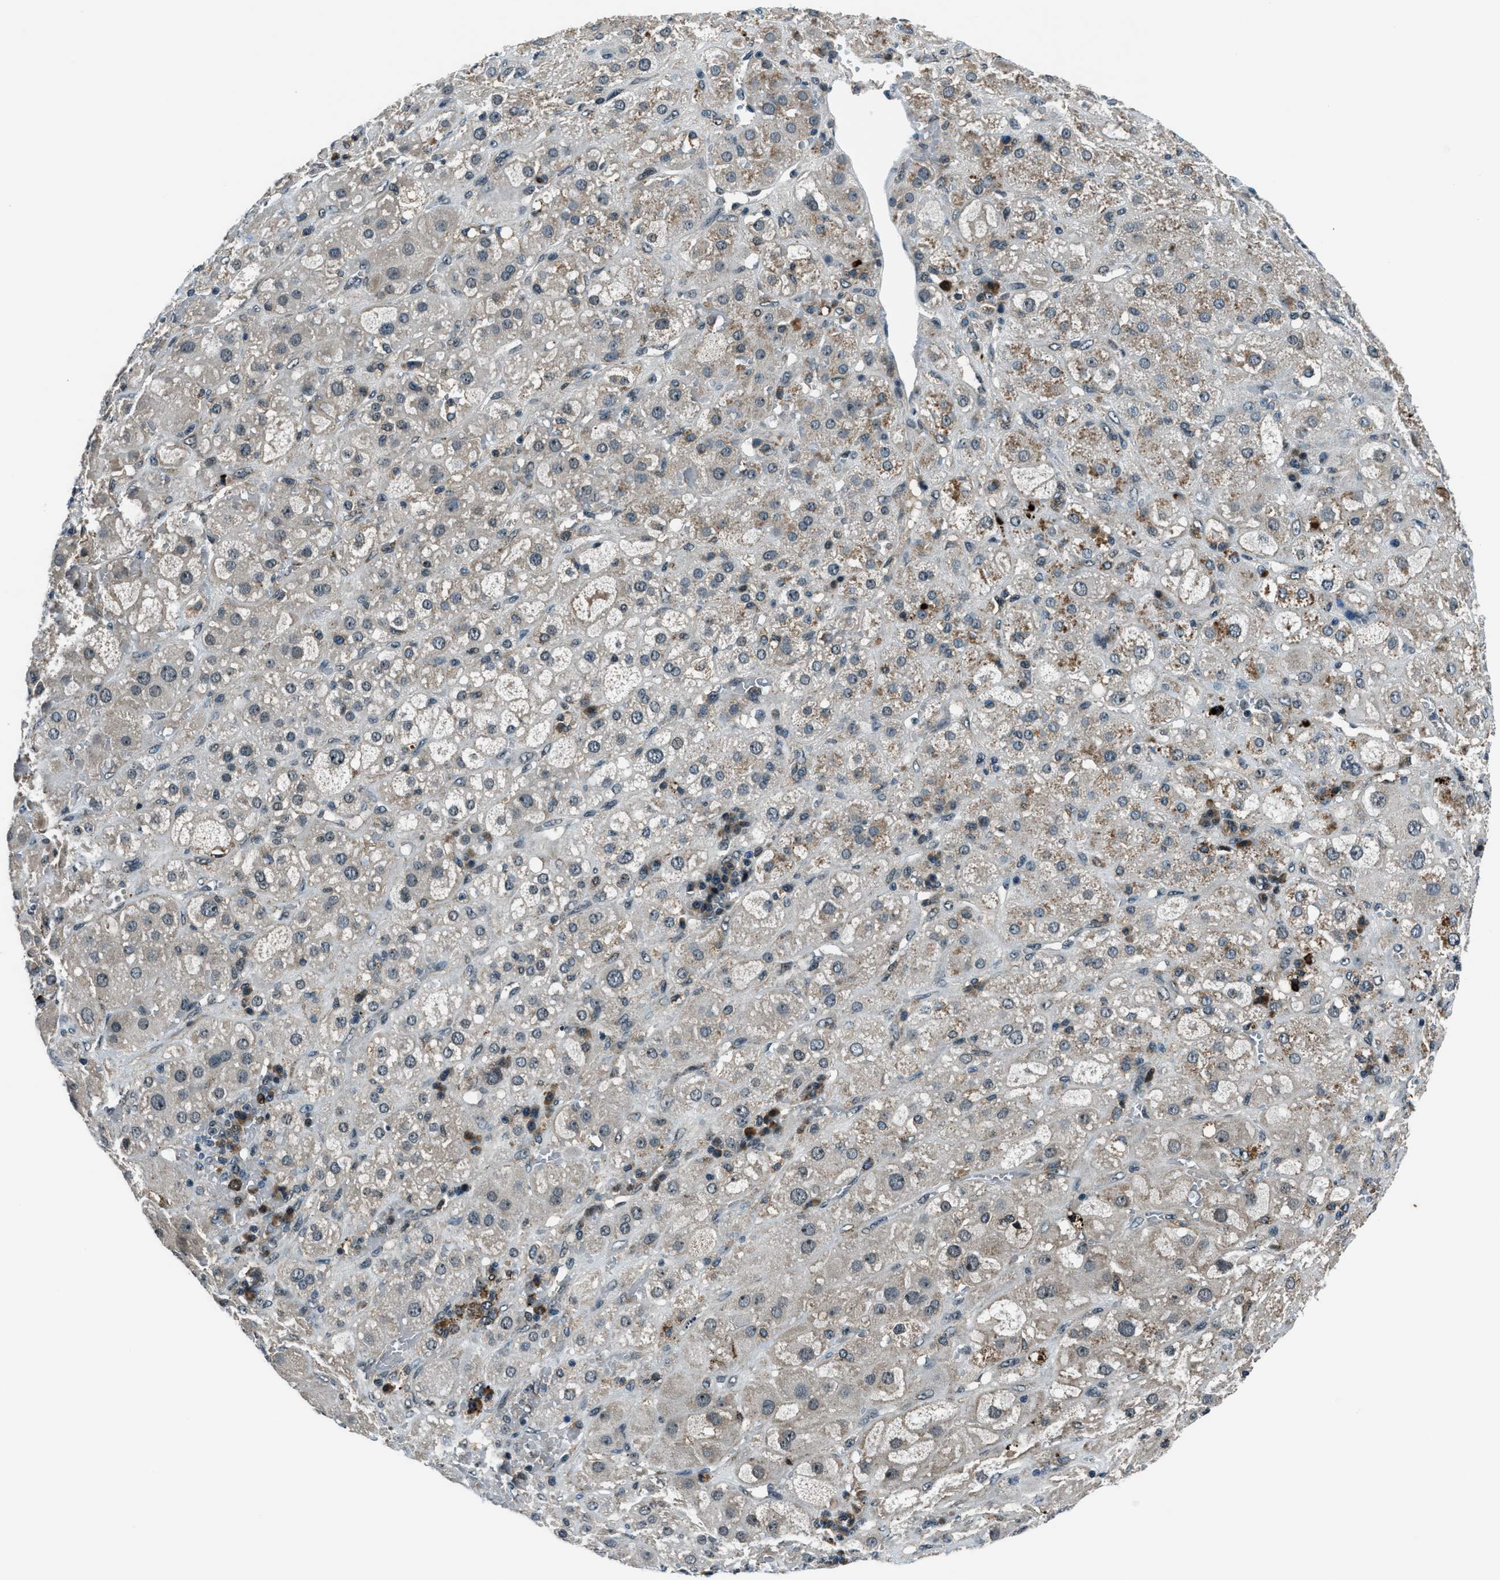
{"staining": {"intensity": "moderate", "quantity": "25%-75%", "location": "cytoplasmic/membranous,nuclear"}, "tissue": "adrenal gland", "cell_type": "Glandular cells", "image_type": "normal", "snomed": [{"axis": "morphology", "description": "Normal tissue, NOS"}, {"axis": "topography", "description": "Adrenal gland"}], "caption": "A medium amount of moderate cytoplasmic/membranous,nuclear expression is identified in approximately 25%-75% of glandular cells in normal adrenal gland.", "gene": "ACTL9", "patient": {"sex": "female", "age": 47}}